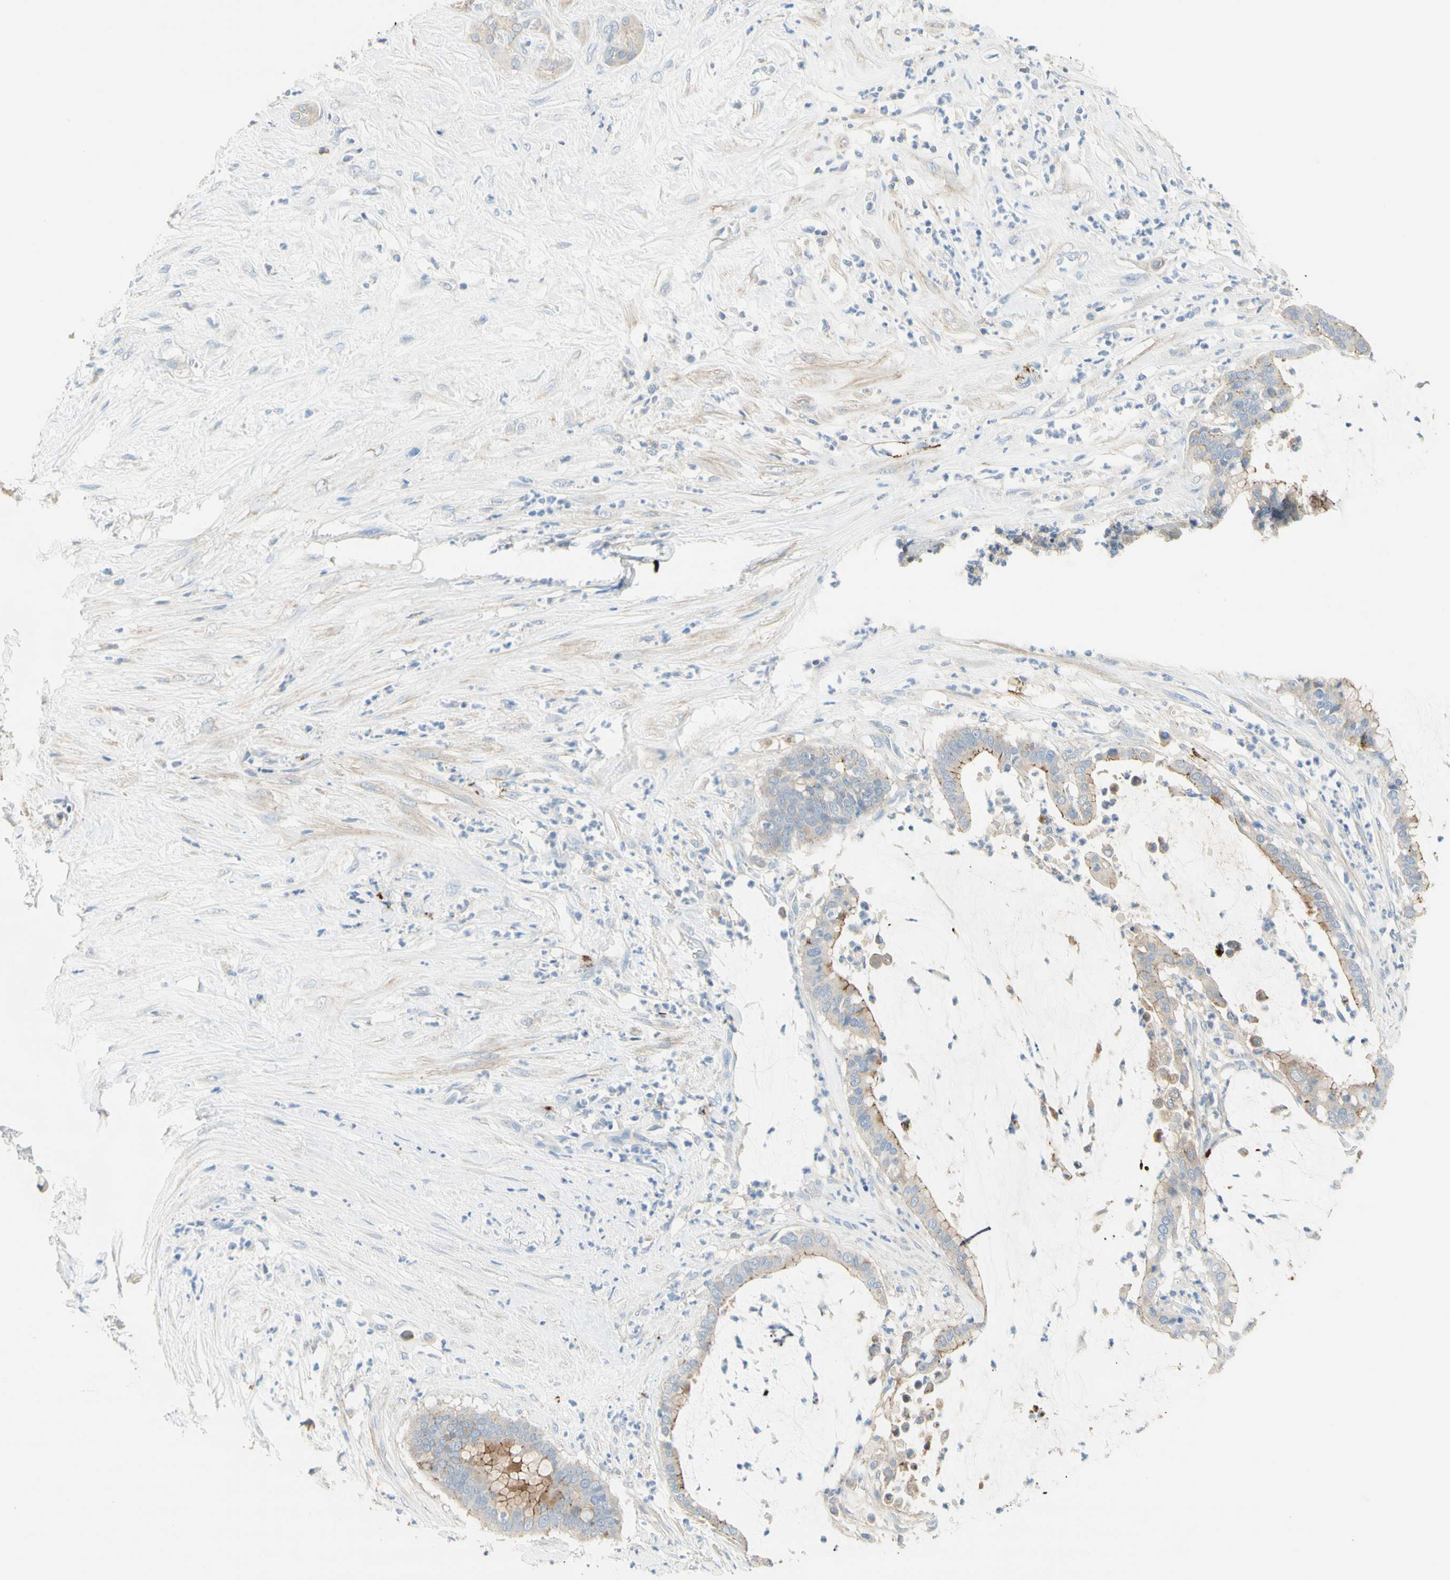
{"staining": {"intensity": "moderate", "quantity": "25%-75%", "location": "cytoplasmic/membranous"}, "tissue": "pancreatic cancer", "cell_type": "Tumor cells", "image_type": "cancer", "snomed": [{"axis": "morphology", "description": "Adenocarcinoma, NOS"}, {"axis": "topography", "description": "Pancreas"}], "caption": "Protein staining displays moderate cytoplasmic/membranous staining in approximately 25%-75% of tumor cells in pancreatic cancer.", "gene": "NECTIN4", "patient": {"sex": "male", "age": 41}}